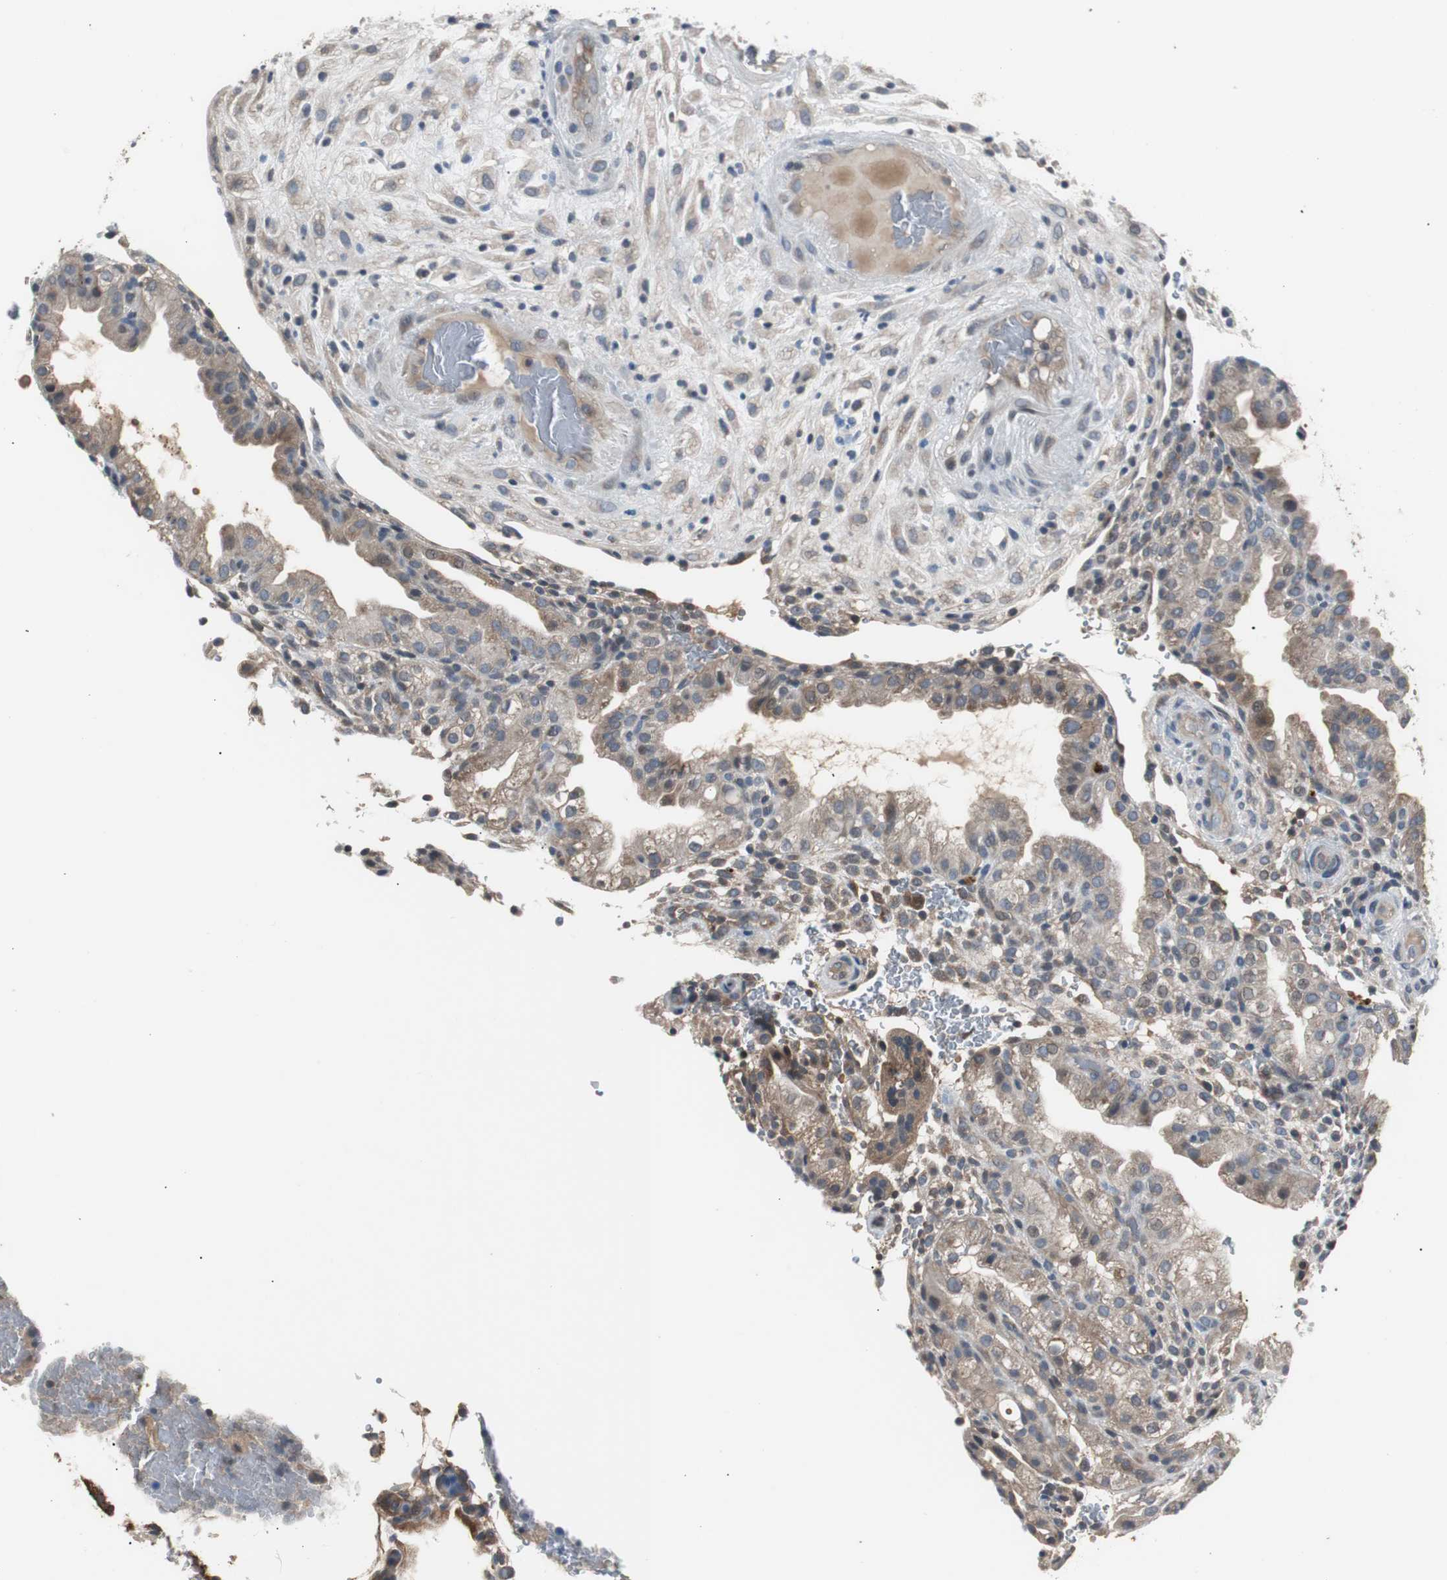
{"staining": {"intensity": "weak", "quantity": ">75%", "location": "cytoplasmic/membranous"}, "tissue": "placenta", "cell_type": "Decidual cells", "image_type": "normal", "snomed": [{"axis": "morphology", "description": "Normal tissue, NOS"}, {"axis": "topography", "description": "Placenta"}], "caption": "Protein expression analysis of unremarkable placenta reveals weak cytoplasmic/membranous staining in approximately >75% of decidual cells. Nuclei are stained in blue.", "gene": "ZMPSTE24", "patient": {"sex": "female", "age": 19}}